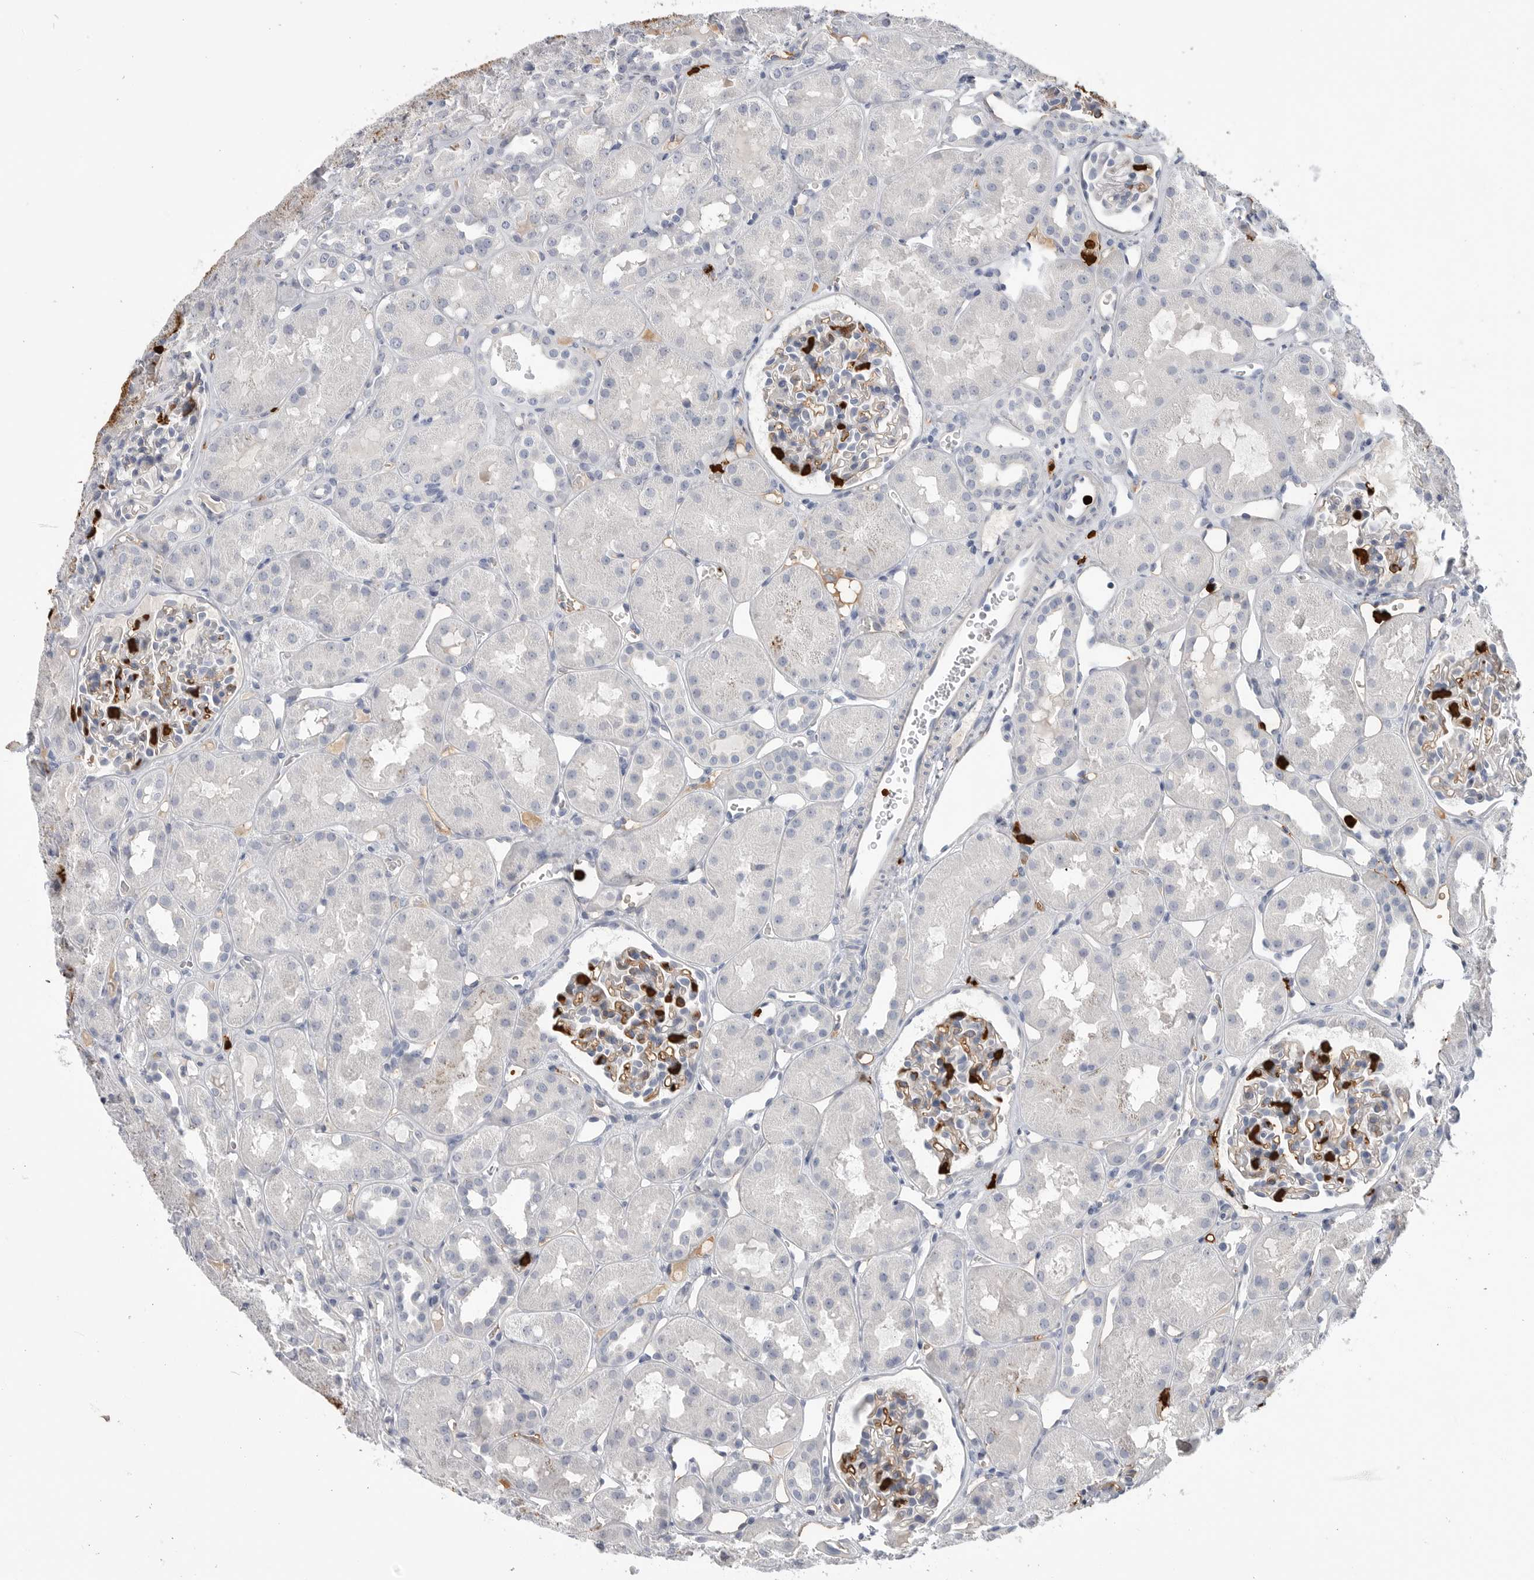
{"staining": {"intensity": "negative", "quantity": "none", "location": "none"}, "tissue": "kidney", "cell_type": "Cells in glomeruli", "image_type": "normal", "snomed": [{"axis": "morphology", "description": "Normal tissue, NOS"}, {"axis": "topography", "description": "Kidney"}], "caption": "This is an immunohistochemistry (IHC) micrograph of unremarkable kidney. There is no expression in cells in glomeruli.", "gene": "CYB561D1", "patient": {"sex": "male", "age": 16}}